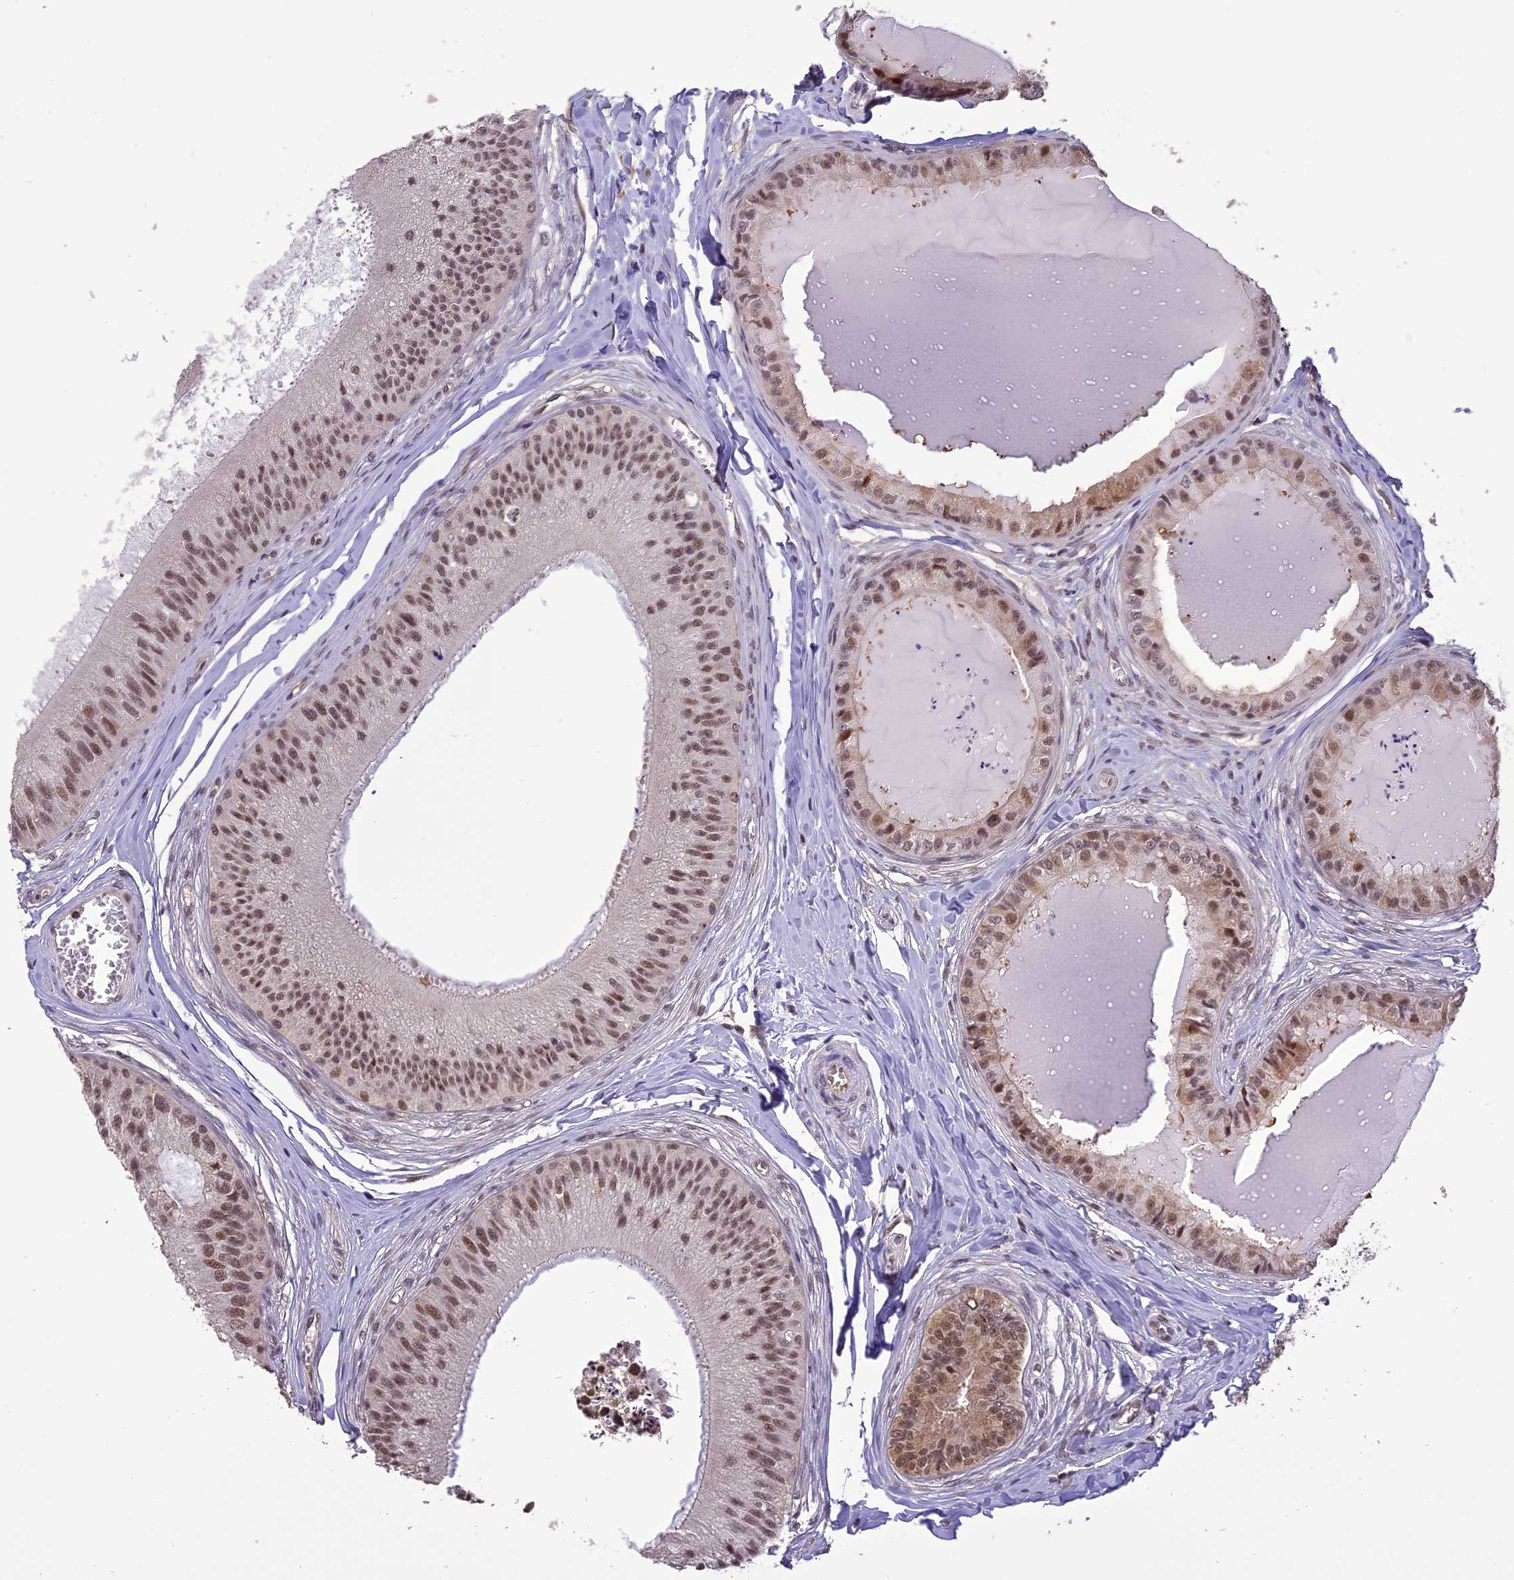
{"staining": {"intensity": "moderate", "quantity": ">75%", "location": "cytoplasmic/membranous,nuclear"}, "tissue": "epididymis", "cell_type": "Glandular cells", "image_type": "normal", "snomed": [{"axis": "morphology", "description": "Normal tissue, NOS"}, {"axis": "topography", "description": "Epididymis"}], "caption": "Epididymis stained for a protein displays moderate cytoplasmic/membranous,nuclear positivity in glandular cells.", "gene": "TIGD7", "patient": {"sex": "male", "age": 31}}